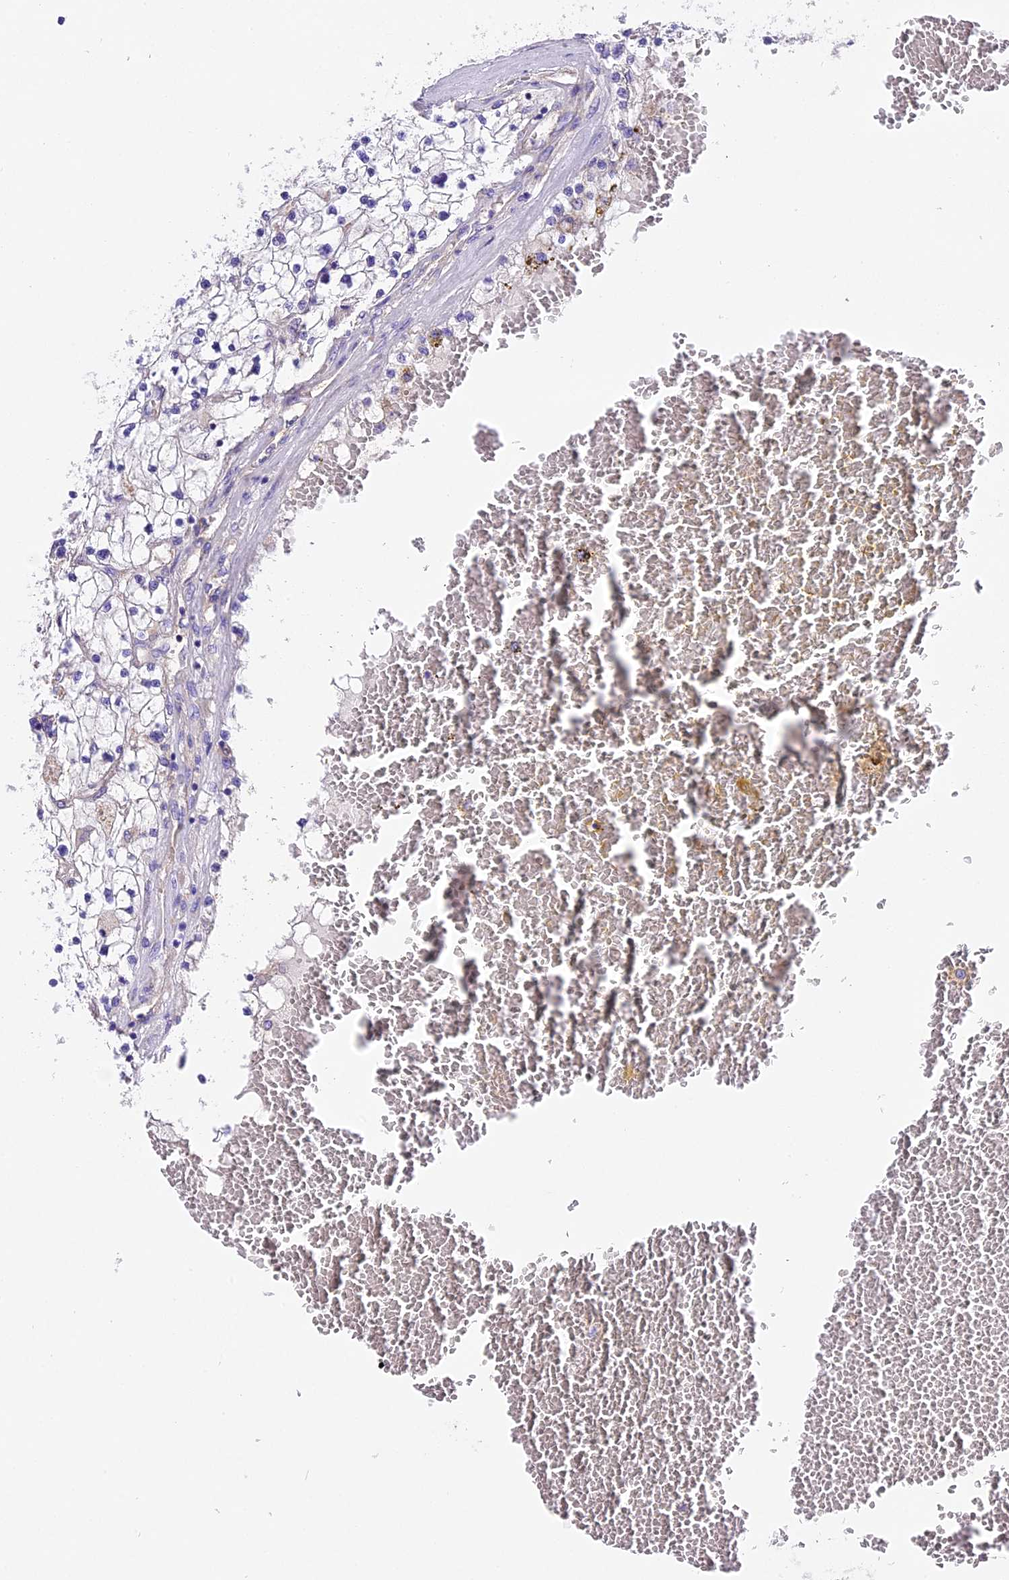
{"staining": {"intensity": "negative", "quantity": "none", "location": "none"}, "tissue": "renal cancer", "cell_type": "Tumor cells", "image_type": "cancer", "snomed": [{"axis": "morphology", "description": "Normal tissue, NOS"}, {"axis": "morphology", "description": "Adenocarcinoma, NOS"}, {"axis": "topography", "description": "Kidney"}], "caption": "A micrograph of human renal cancer is negative for staining in tumor cells. The staining was performed using DAB to visualize the protein expression in brown, while the nuclei were stained in blue with hematoxylin (Magnification: 20x).", "gene": "PEMT", "patient": {"sex": "male", "age": 68}}